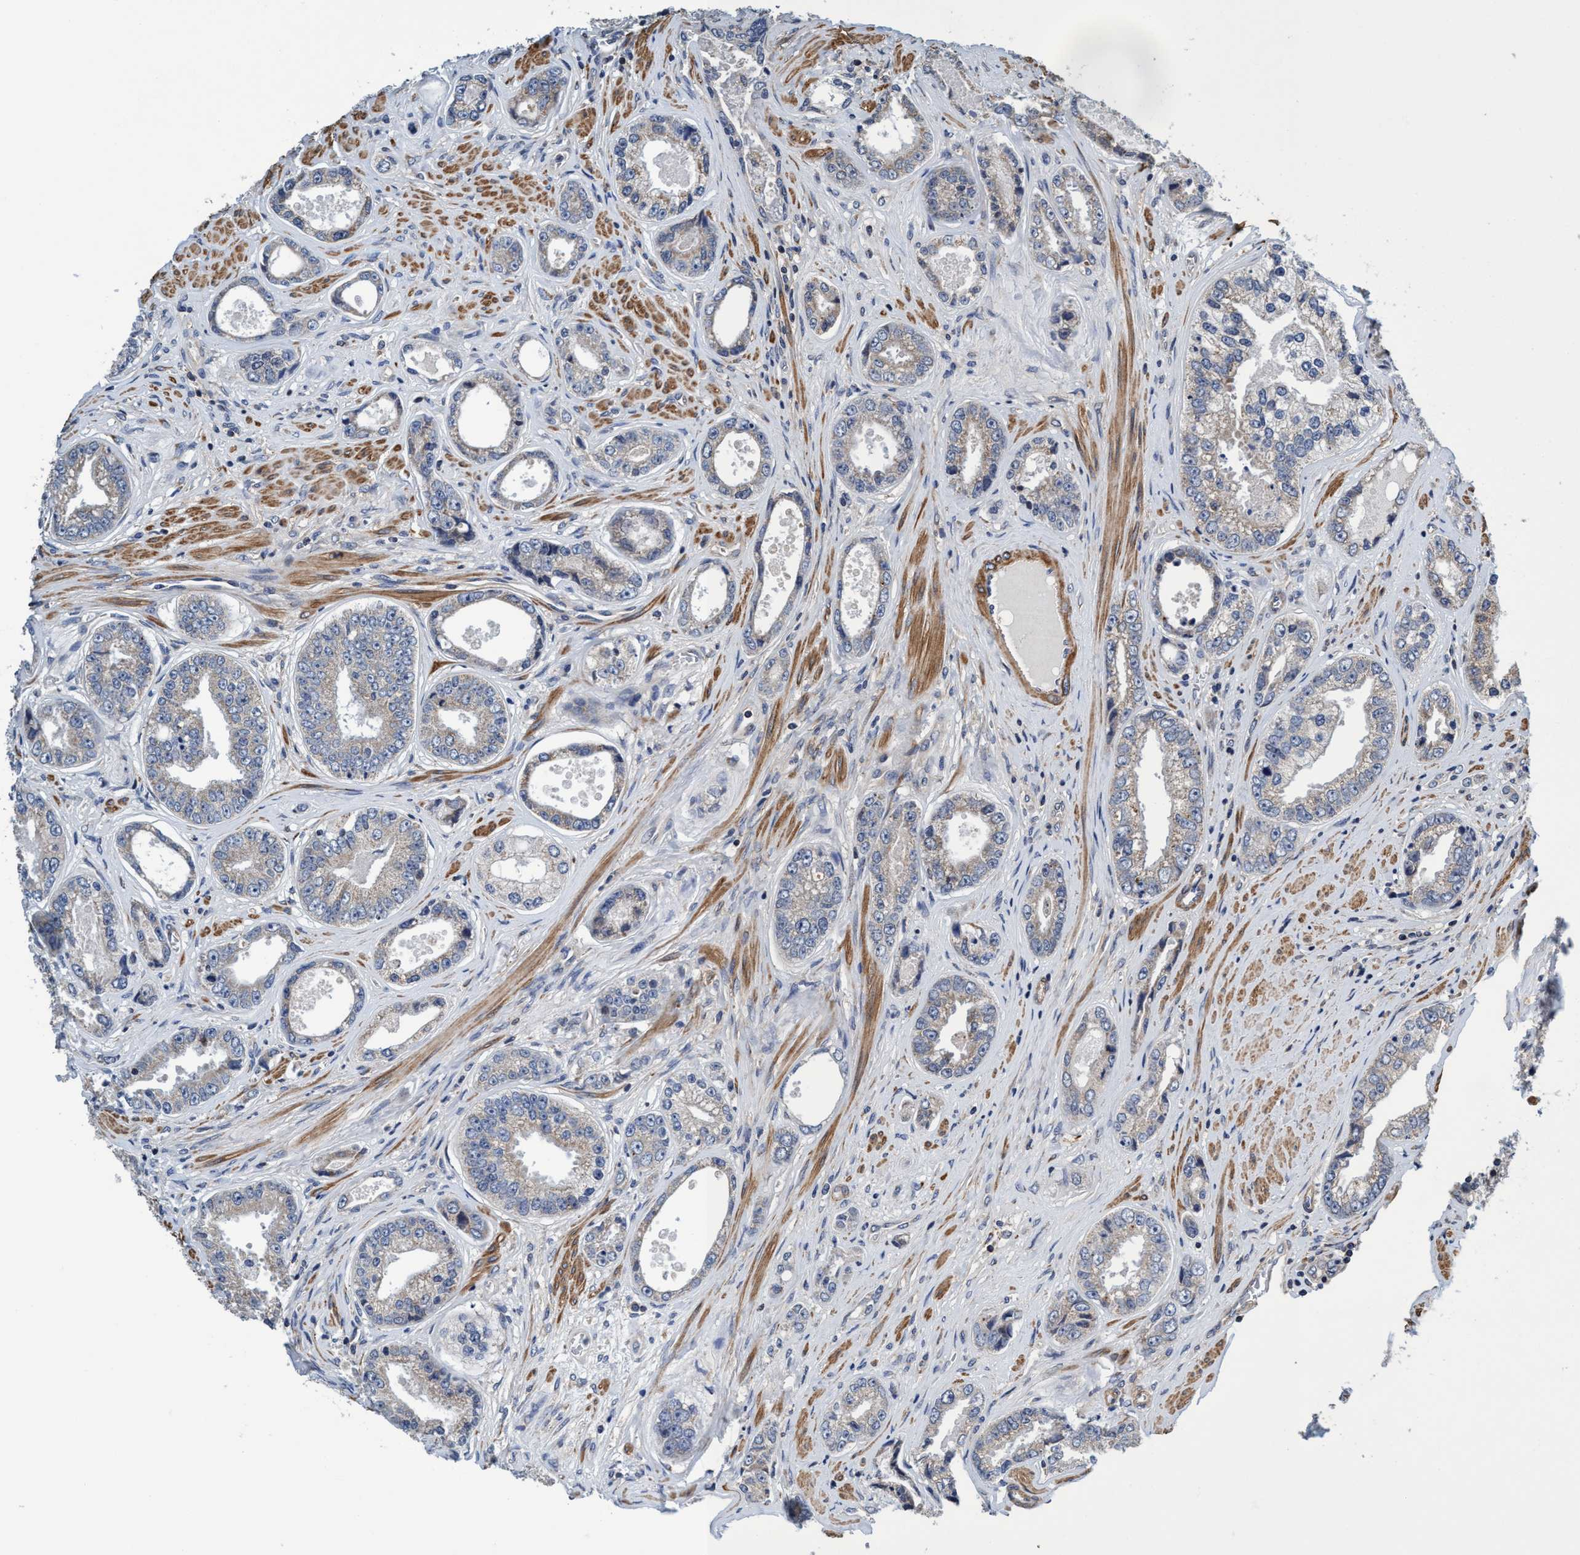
{"staining": {"intensity": "negative", "quantity": "none", "location": "none"}, "tissue": "prostate cancer", "cell_type": "Tumor cells", "image_type": "cancer", "snomed": [{"axis": "morphology", "description": "Adenocarcinoma, High grade"}, {"axis": "topography", "description": "Prostate"}], "caption": "Photomicrograph shows no significant protein positivity in tumor cells of prostate cancer. The staining was performed using DAB to visualize the protein expression in brown, while the nuclei were stained in blue with hematoxylin (Magnification: 20x).", "gene": "CALCOCO2", "patient": {"sex": "male", "age": 61}}